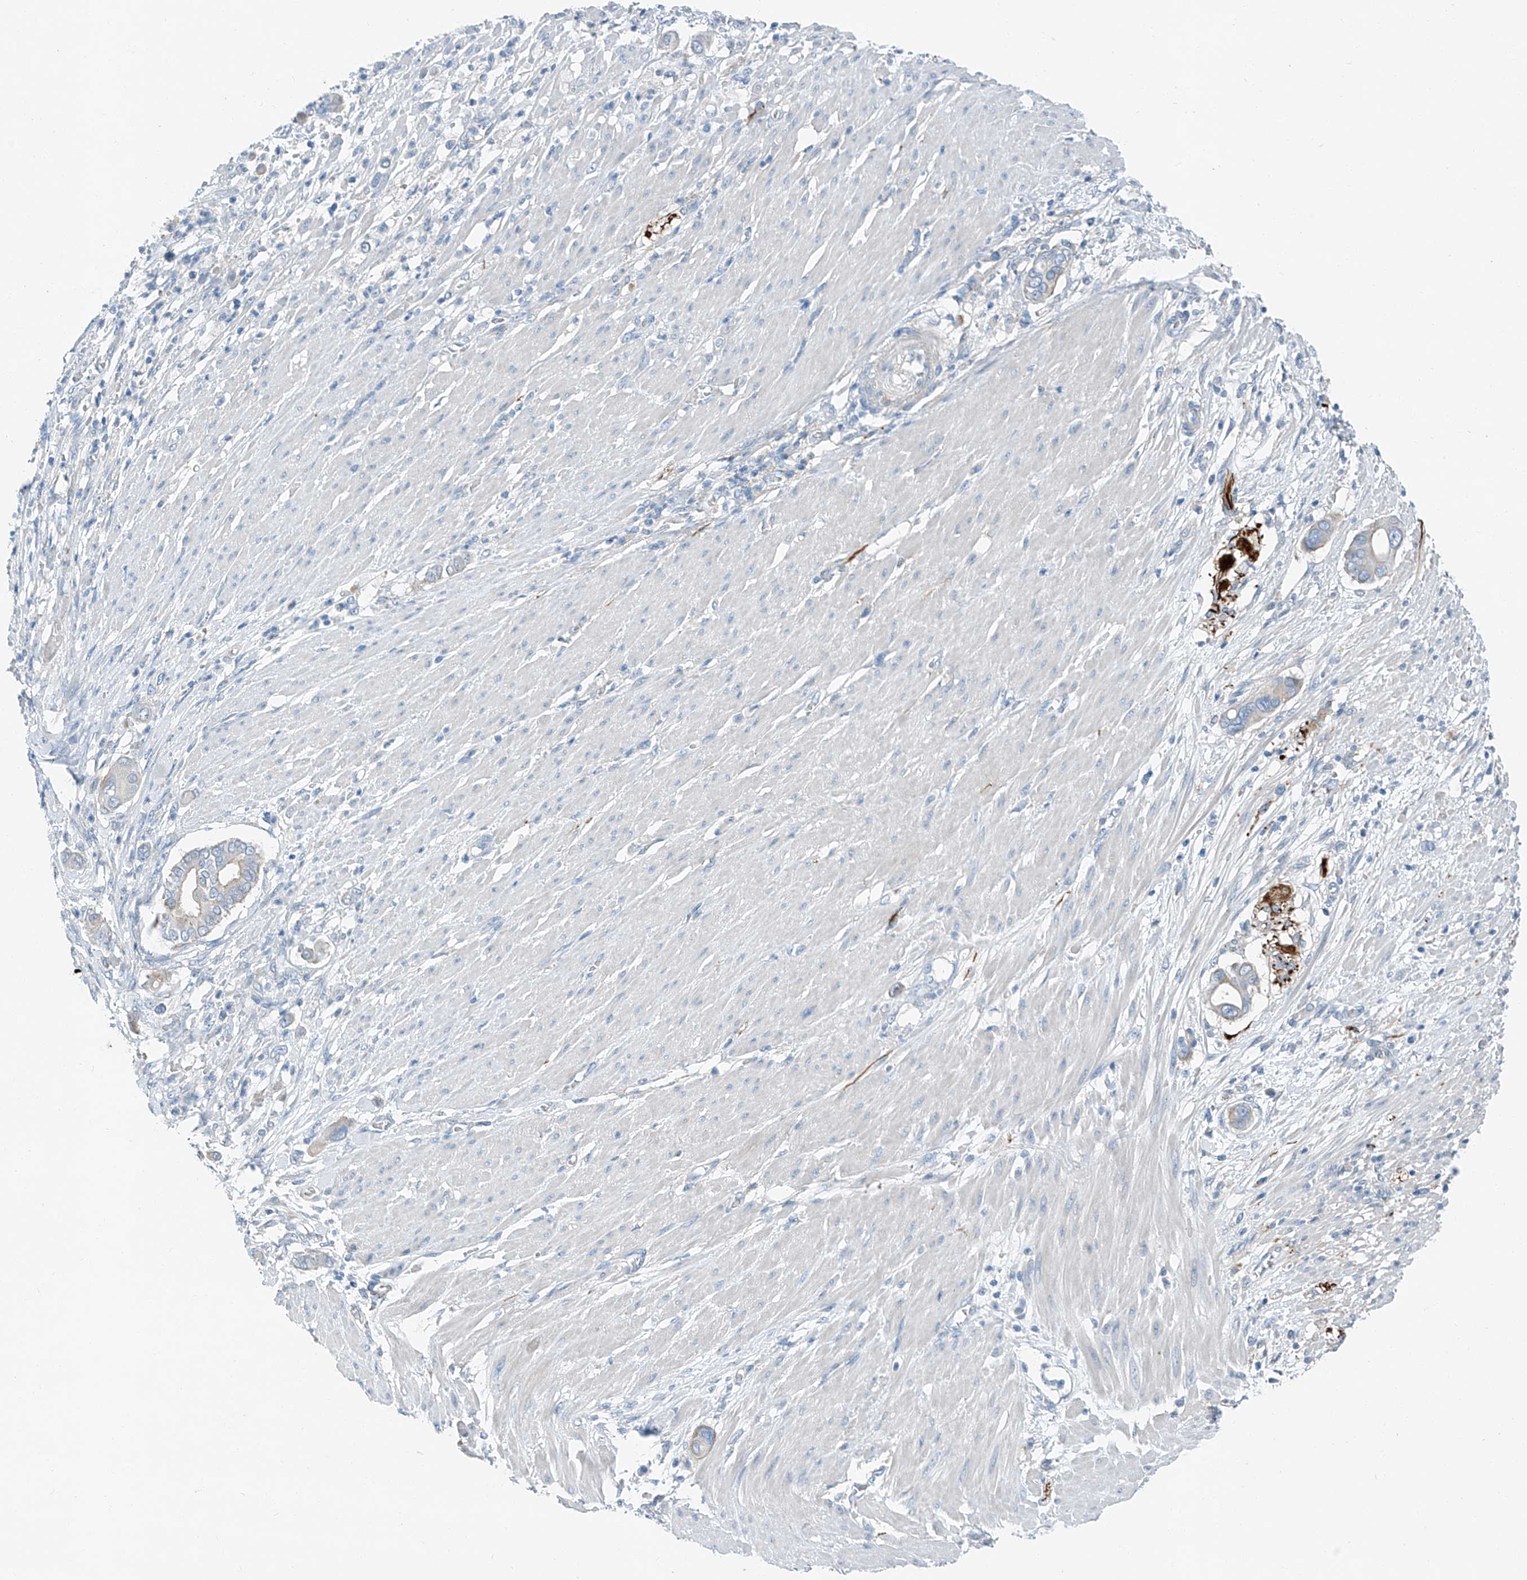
{"staining": {"intensity": "negative", "quantity": "none", "location": "none"}, "tissue": "pancreatic cancer", "cell_type": "Tumor cells", "image_type": "cancer", "snomed": [{"axis": "morphology", "description": "Adenocarcinoma, NOS"}, {"axis": "topography", "description": "Pancreas"}], "caption": "A histopathology image of adenocarcinoma (pancreatic) stained for a protein shows no brown staining in tumor cells.", "gene": "MDGA1", "patient": {"sex": "male", "age": 68}}